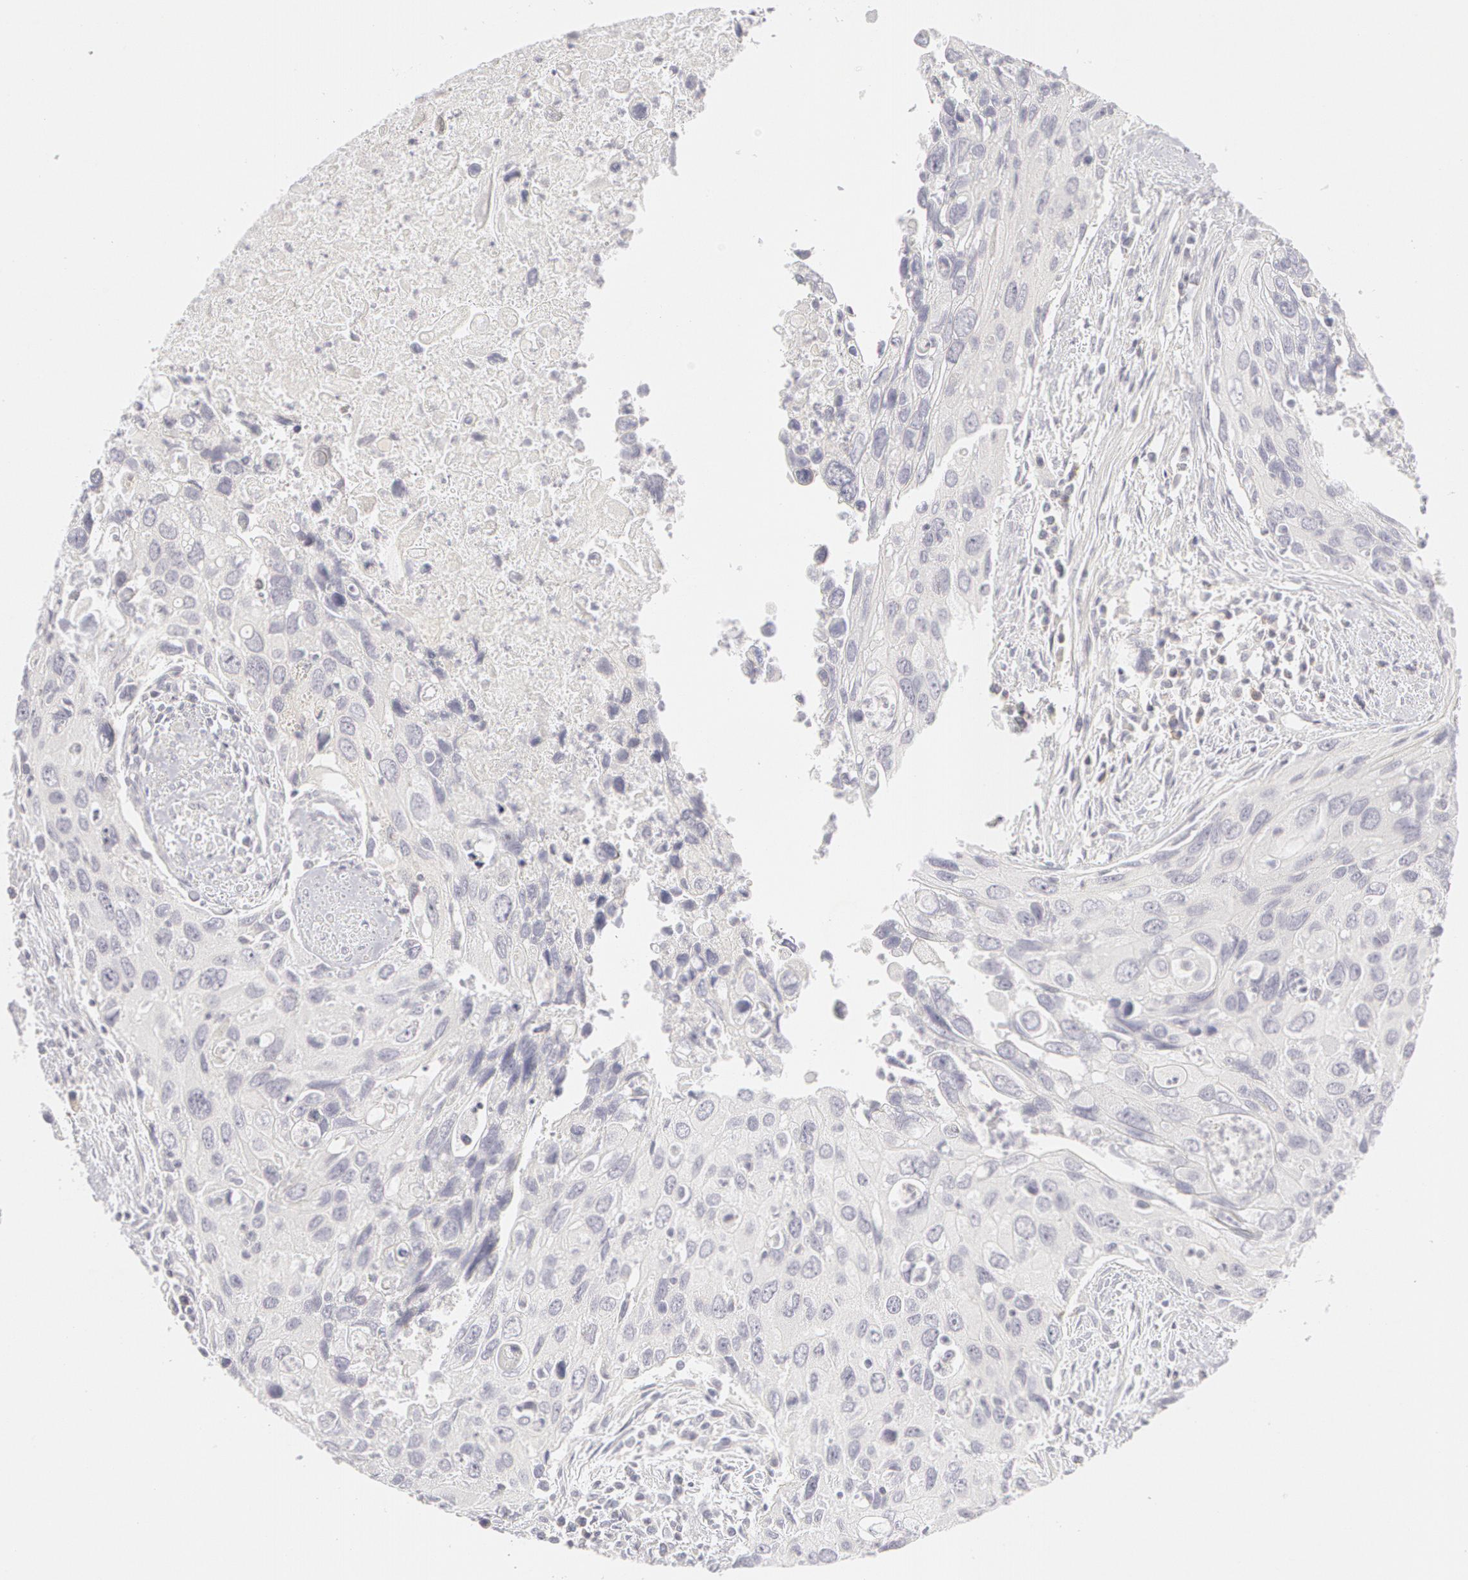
{"staining": {"intensity": "negative", "quantity": "none", "location": "none"}, "tissue": "urothelial cancer", "cell_type": "Tumor cells", "image_type": "cancer", "snomed": [{"axis": "morphology", "description": "Urothelial carcinoma, High grade"}, {"axis": "topography", "description": "Urinary bladder"}], "caption": "A micrograph of urothelial cancer stained for a protein displays no brown staining in tumor cells.", "gene": "ABCB1", "patient": {"sex": "male", "age": 71}}